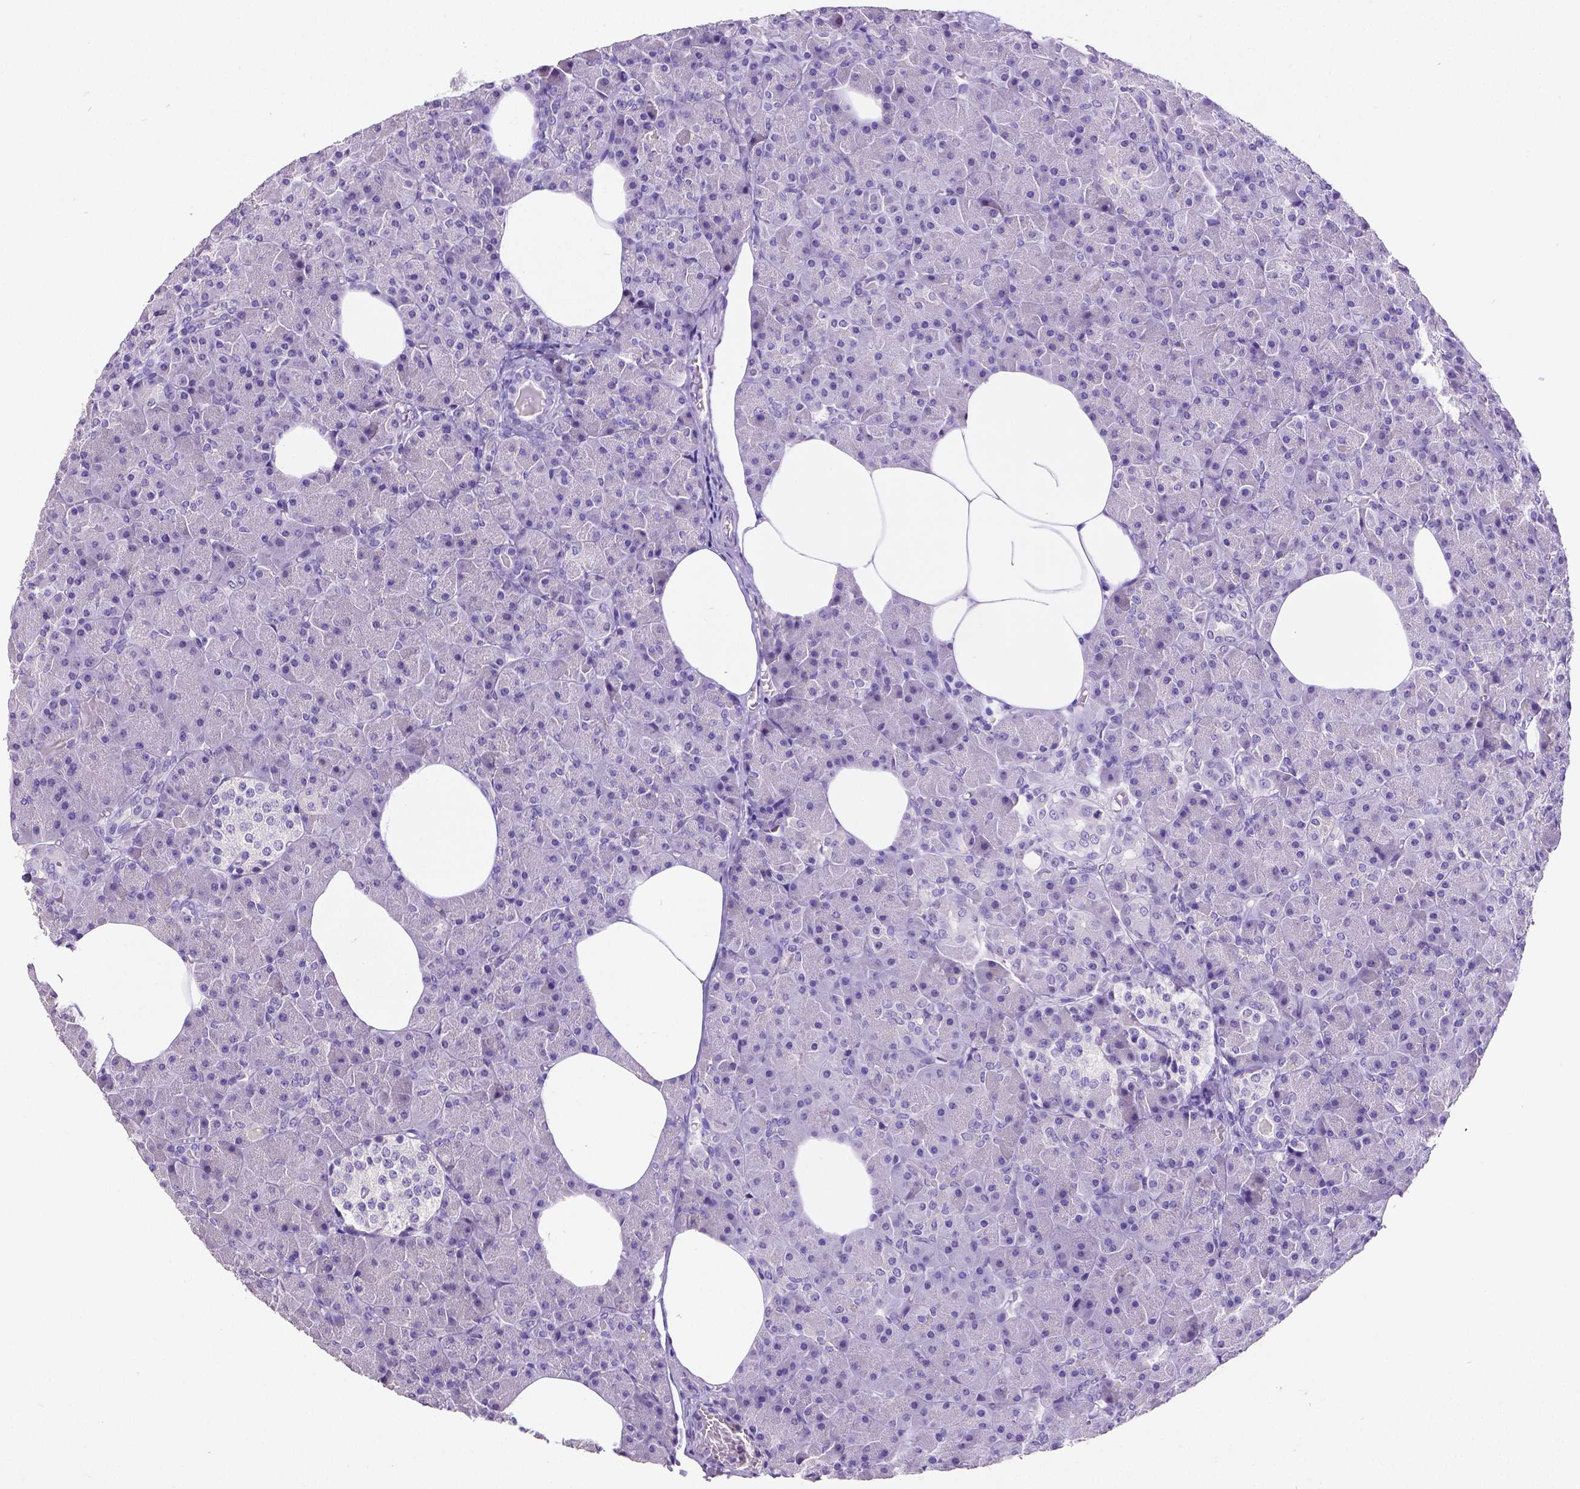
{"staining": {"intensity": "negative", "quantity": "none", "location": "none"}, "tissue": "pancreas", "cell_type": "Exocrine glandular cells", "image_type": "normal", "snomed": [{"axis": "morphology", "description": "Normal tissue, NOS"}, {"axis": "topography", "description": "Pancreas"}], "caption": "DAB immunohistochemical staining of benign pancreas displays no significant staining in exocrine glandular cells.", "gene": "SATB2", "patient": {"sex": "female", "age": 45}}